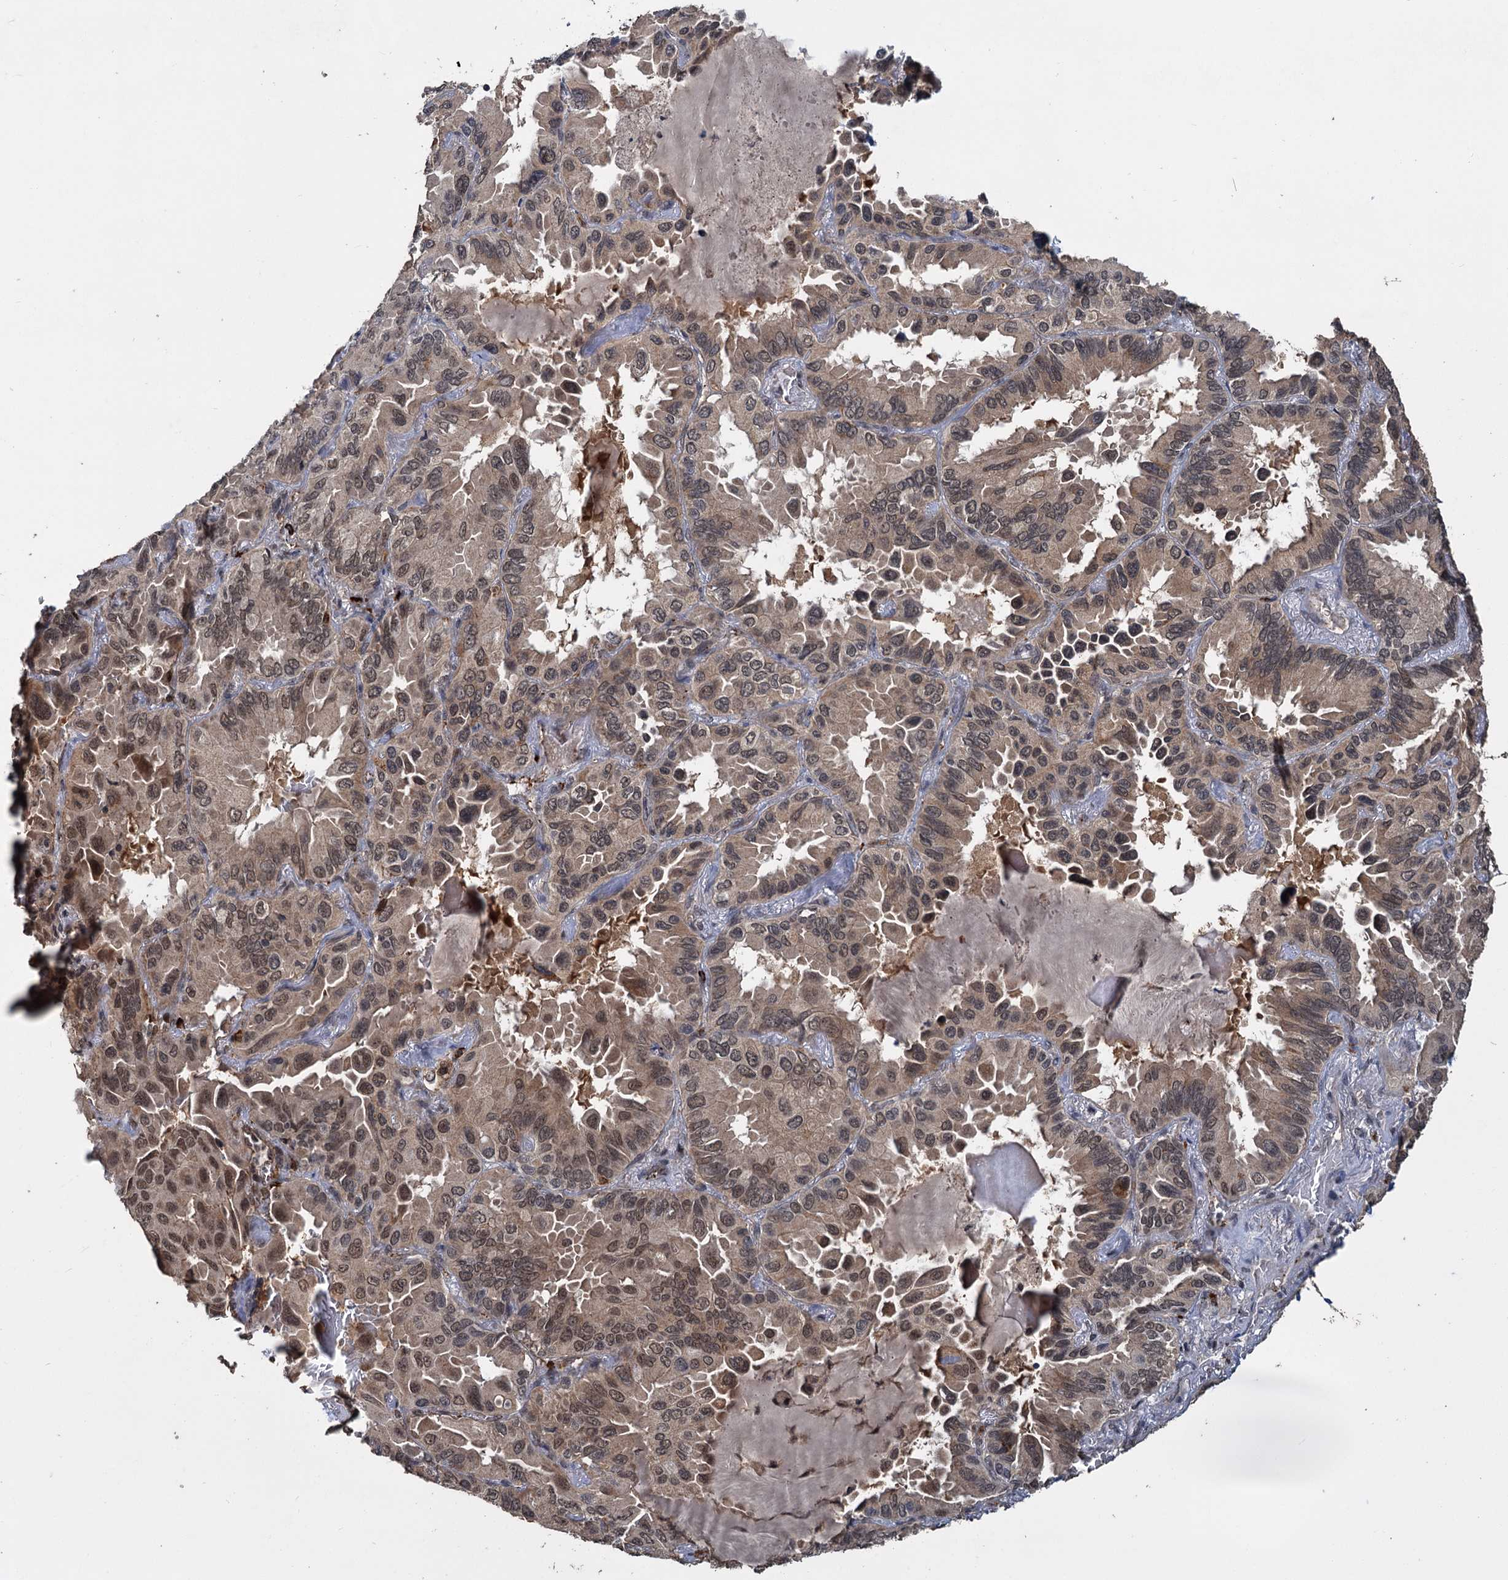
{"staining": {"intensity": "moderate", "quantity": ">75%", "location": "nuclear"}, "tissue": "lung cancer", "cell_type": "Tumor cells", "image_type": "cancer", "snomed": [{"axis": "morphology", "description": "Adenocarcinoma, NOS"}, {"axis": "topography", "description": "Lung"}], "caption": "Adenocarcinoma (lung) stained with a brown dye displays moderate nuclear positive positivity in approximately >75% of tumor cells.", "gene": "KANSL2", "patient": {"sex": "male", "age": 64}}